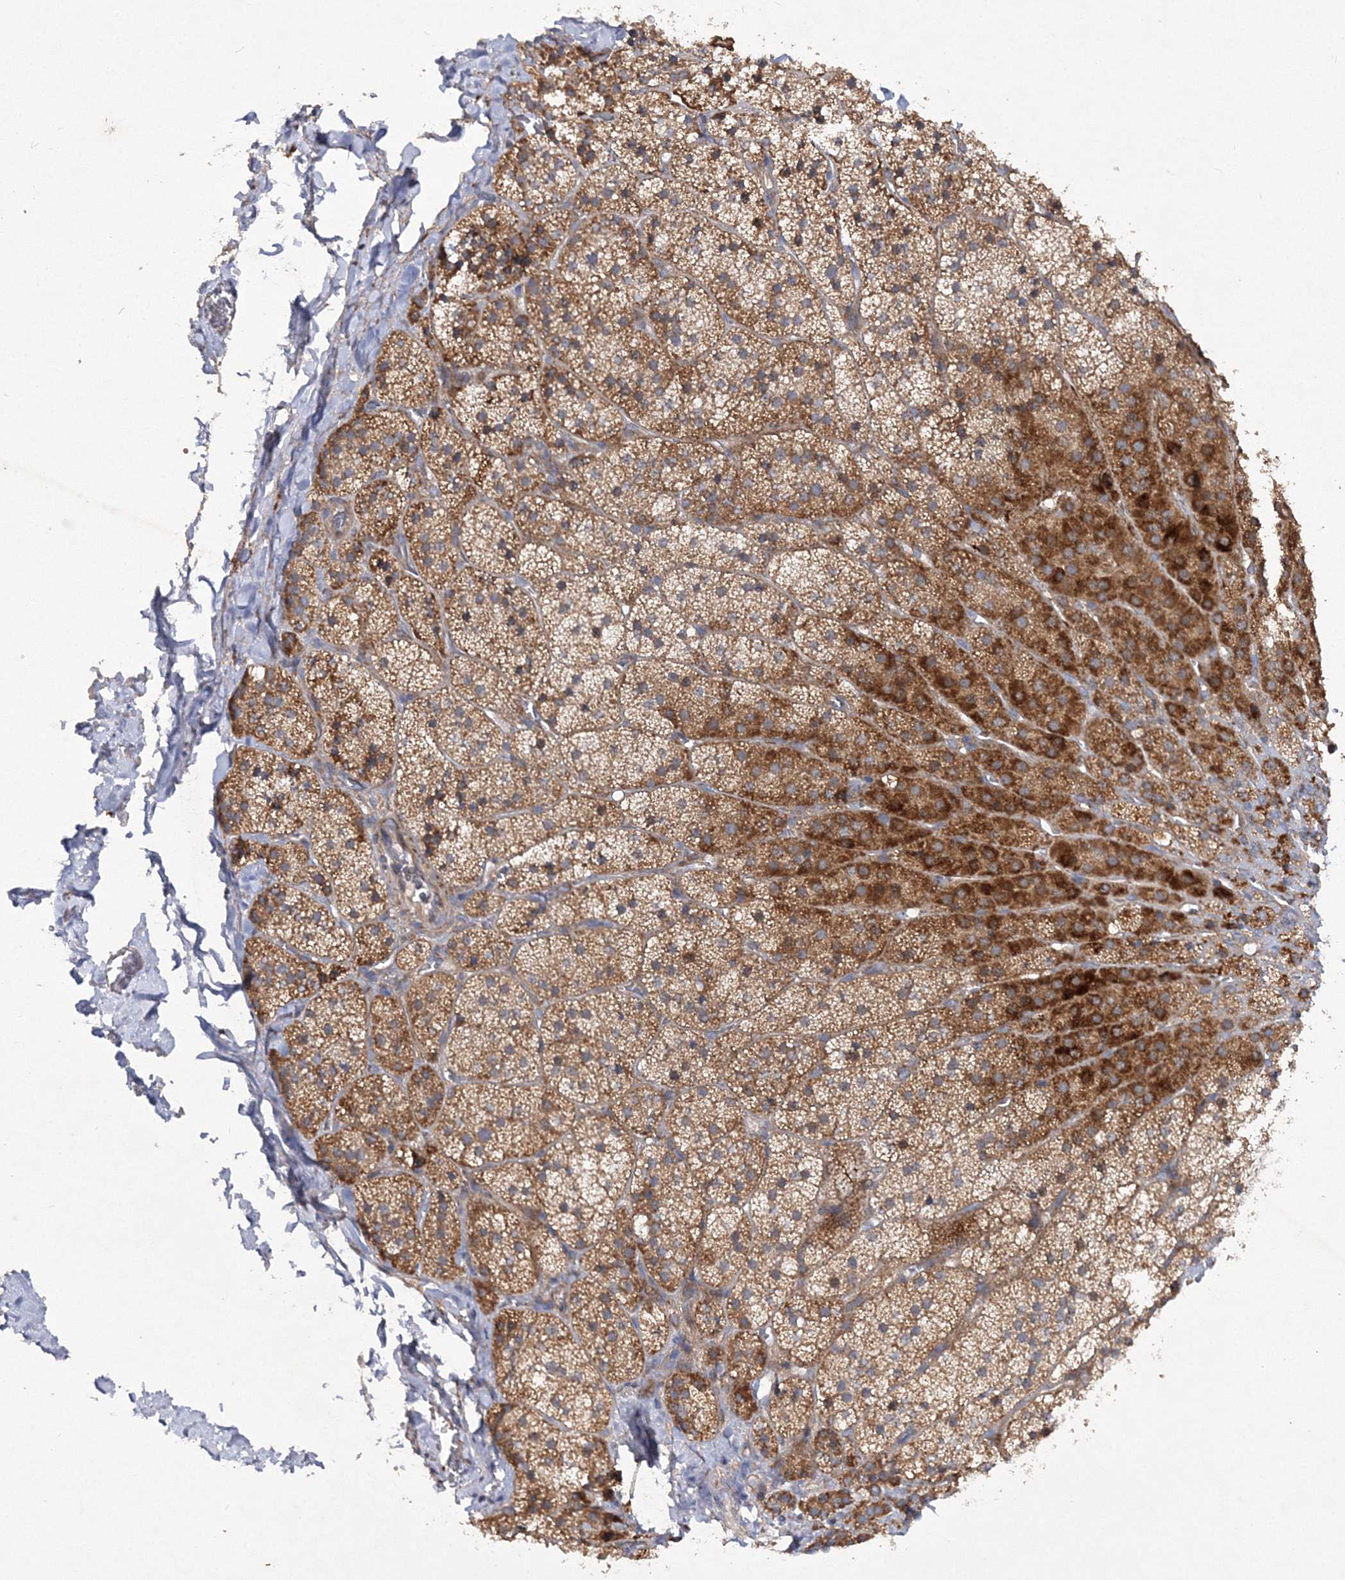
{"staining": {"intensity": "moderate", "quantity": "25%-75%", "location": "cytoplasmic/membranous"}, "tissue": "adrenal gland", "cell_type": "Glandular cells", "image_type": "normal", "snomed": [{"axis": "morphology", "description": "Normal tissue, NOS"}, {"axis": "topography", "description": "Adrenal gland"}], "caption": "Protein expression analysis of benign human adrenal gland reveals moderate cytoplasmic/membranous staining in approximately 25%-75% of glandular cells. (Stains: DAB (3,3'-diaminobenzidine) in brown, nuclei in blue, Microscopy: brightfield microscopy at high magnification).", "gene": "DNAJC13", "patient": {"sex": "female", "age": 44}}